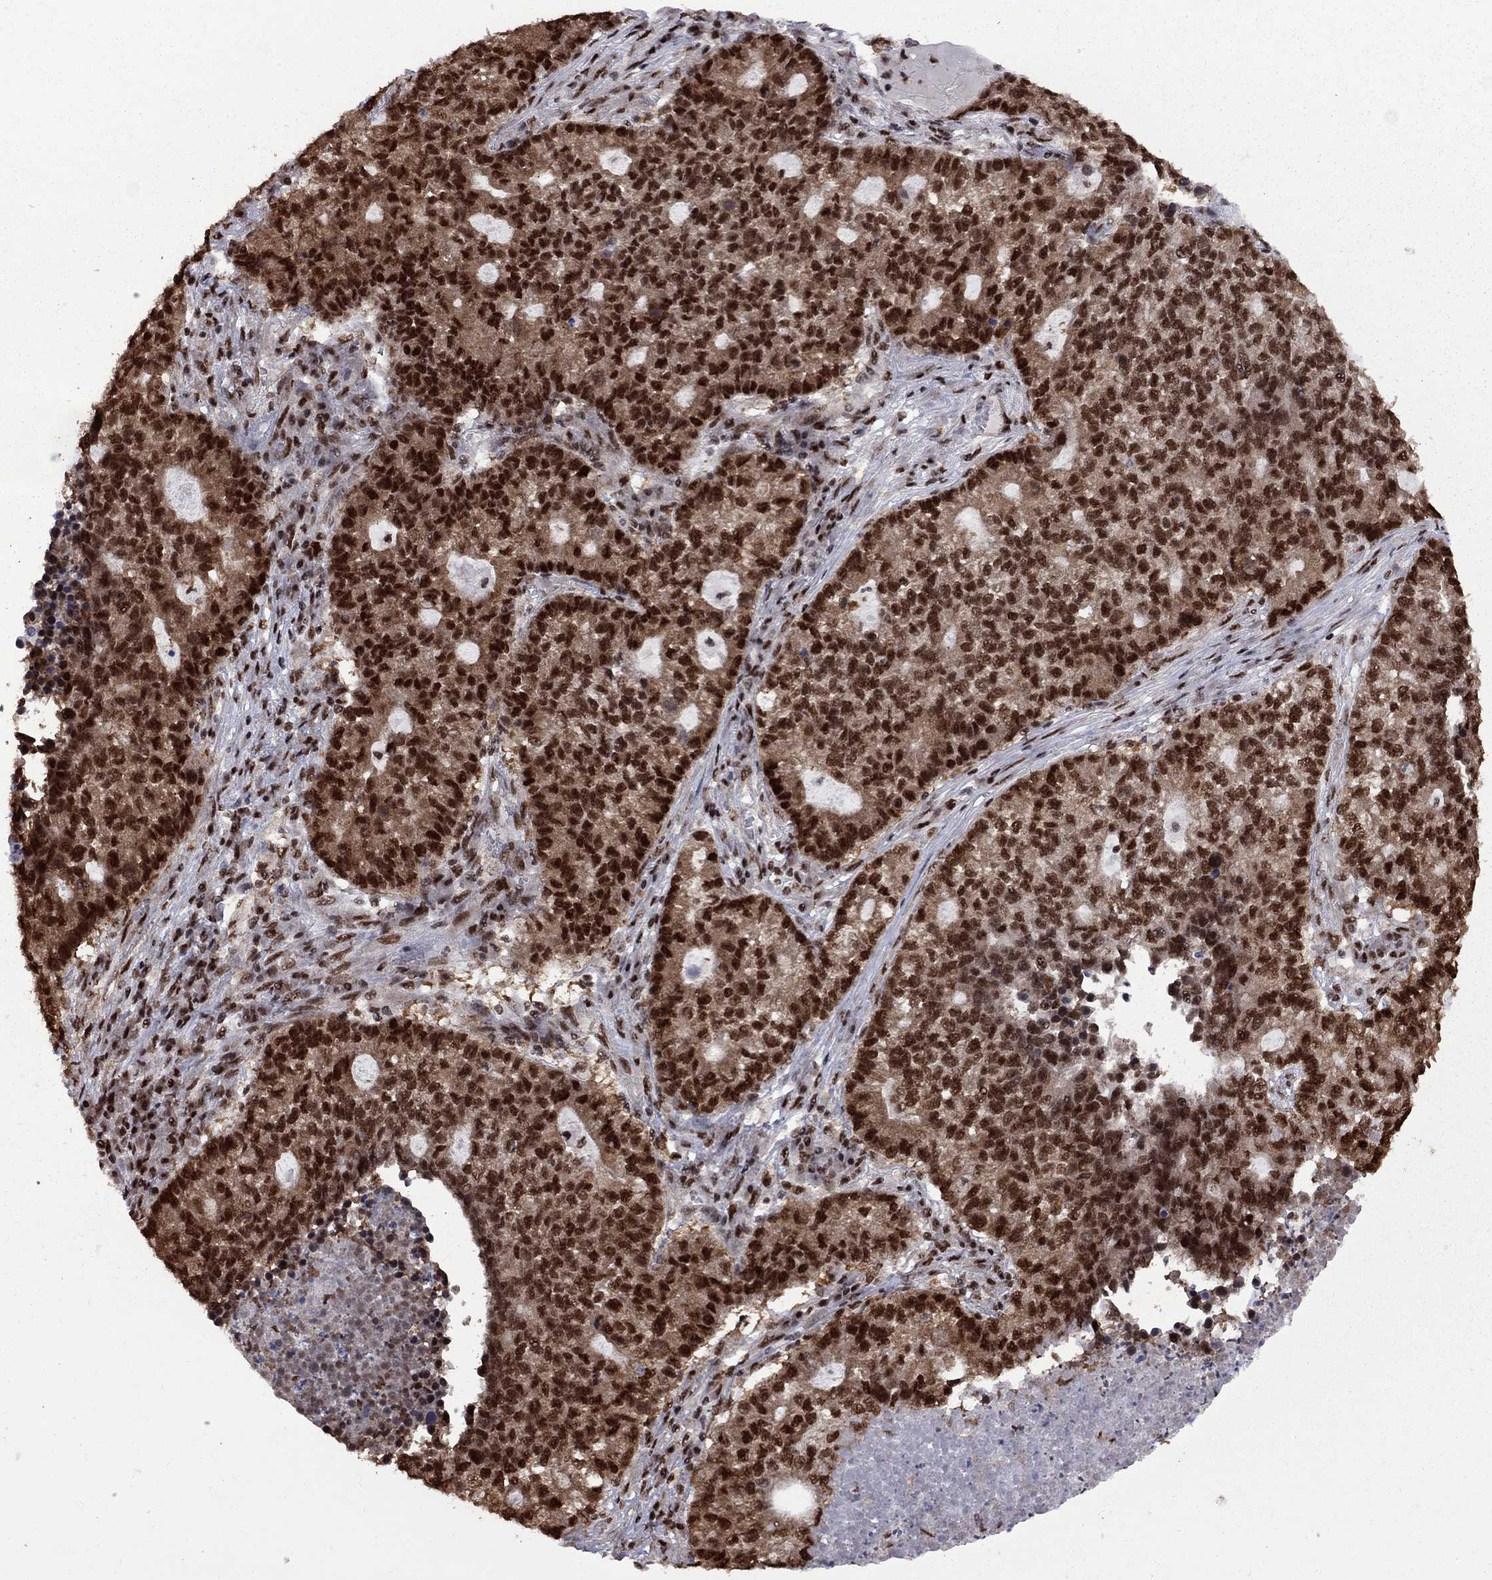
{"staining": {"intensity": "strong", "quantity": ">75%", "location": "nuclear"}, "tissue": "lung cancer", "cell_type": "Tumor cells", "image_type": "cancer", "snomed": [{"axis": "morphology", "description": "Adenocarcinoma, NOS"}, {"axis": "topography", "description": "Lung"}], "caption": "A brown stain shows strong nuclear staining of a protein in human lung cancer tumor cells. Nuclei are stained in blue.", "gene": "MED25", "patient": {"sex": "male", "age": 57}}